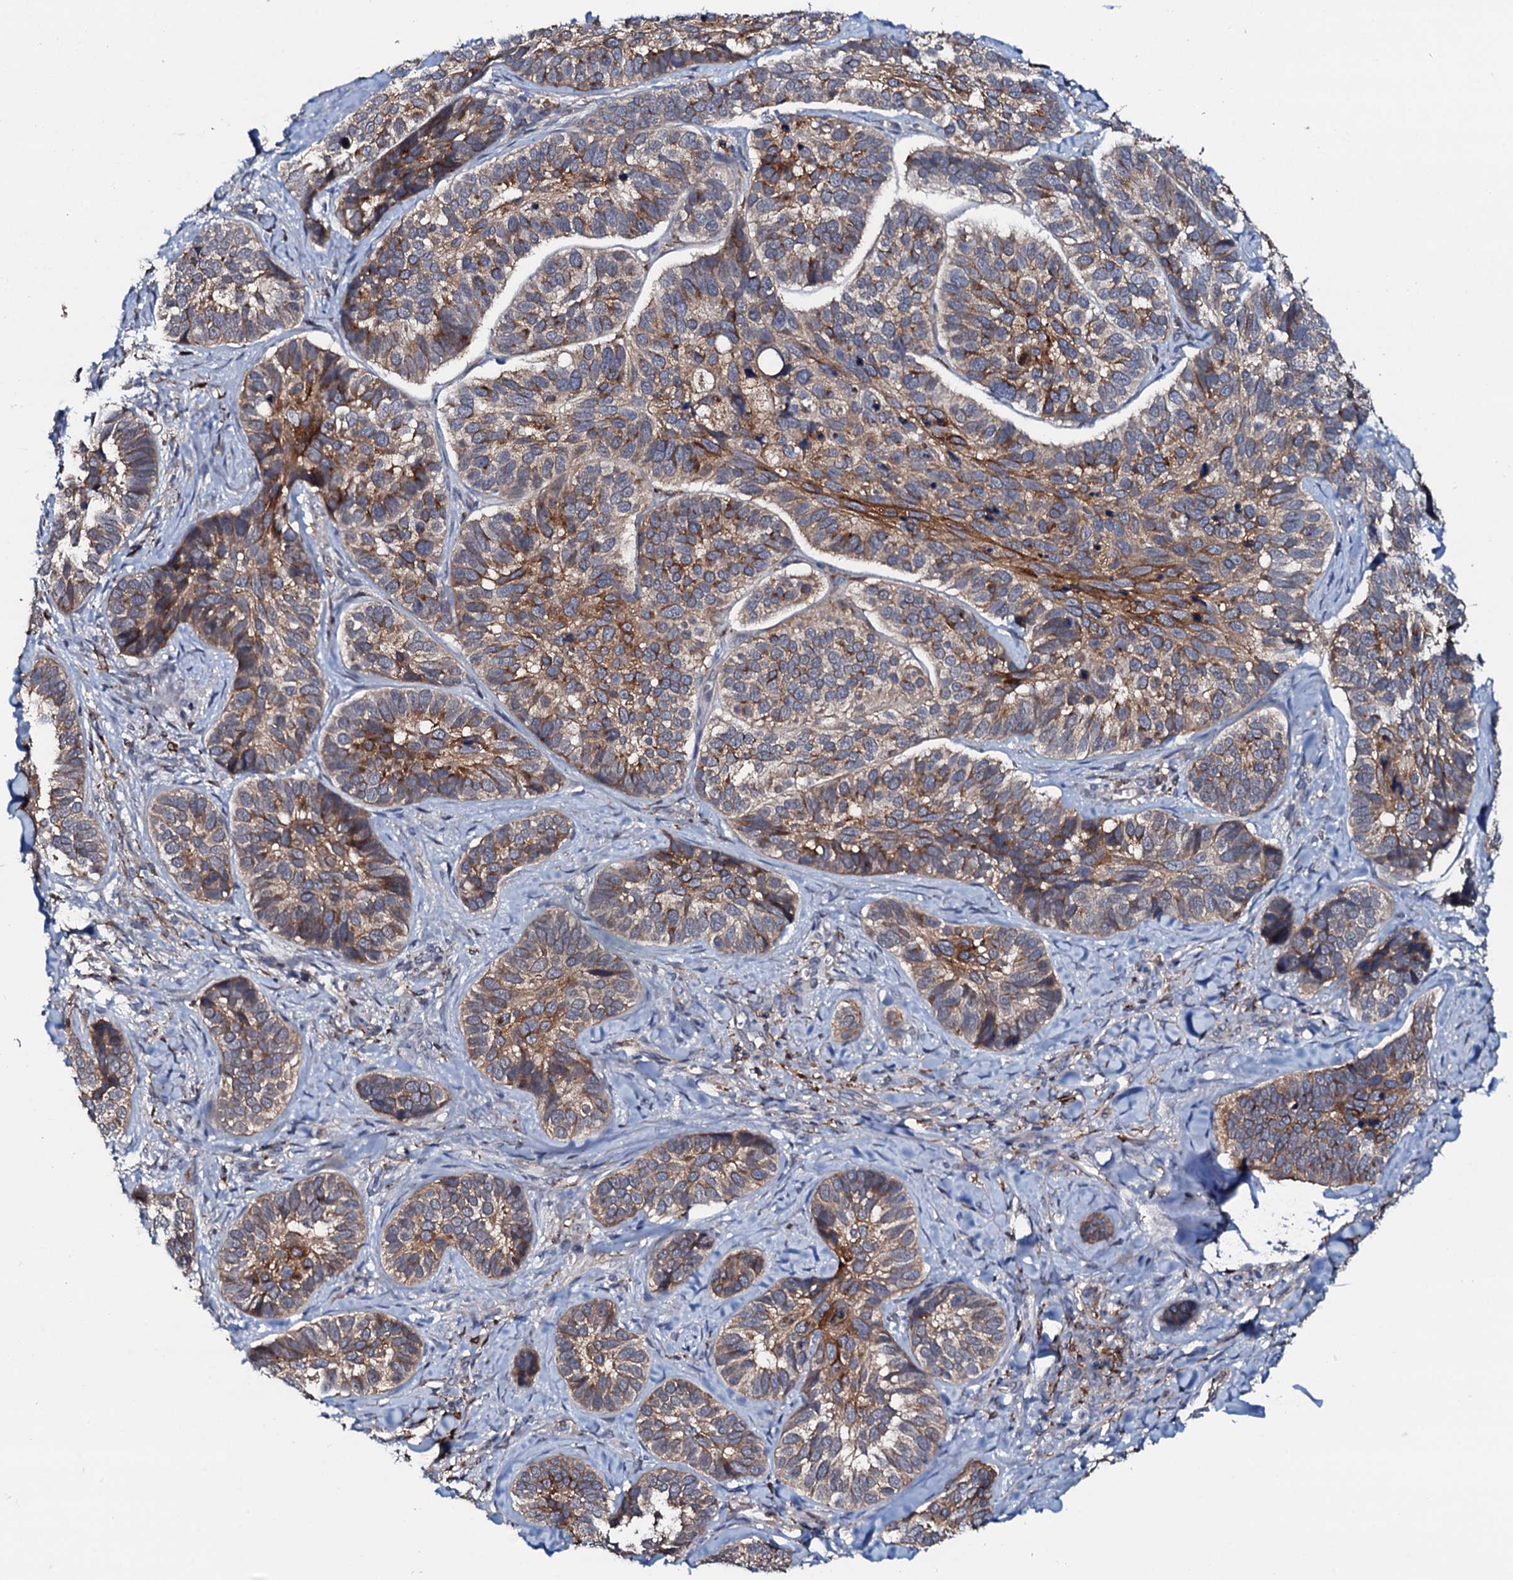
{"staining": {"intensity": "moderate", "quantity": "25%-75%", "location": "cytoplasmic/membranous"}, "tissue": "skin cancer", "cell_type": "Tumor cells", "image_type": "cancer", "snomed": [{"axis": "morphology", "description": "Basal cell carcinoma"}, {"axis": "topography", "description": "Skin"}], "caption": "Immunohistochemistry of human skin cancer shows medium levels of moderate cytoplasmic/membranous positivity in approximately 25%-75% of tumor cells.", "gene": "VAMP8", "patient": {"sex": "male", "age": 62}}